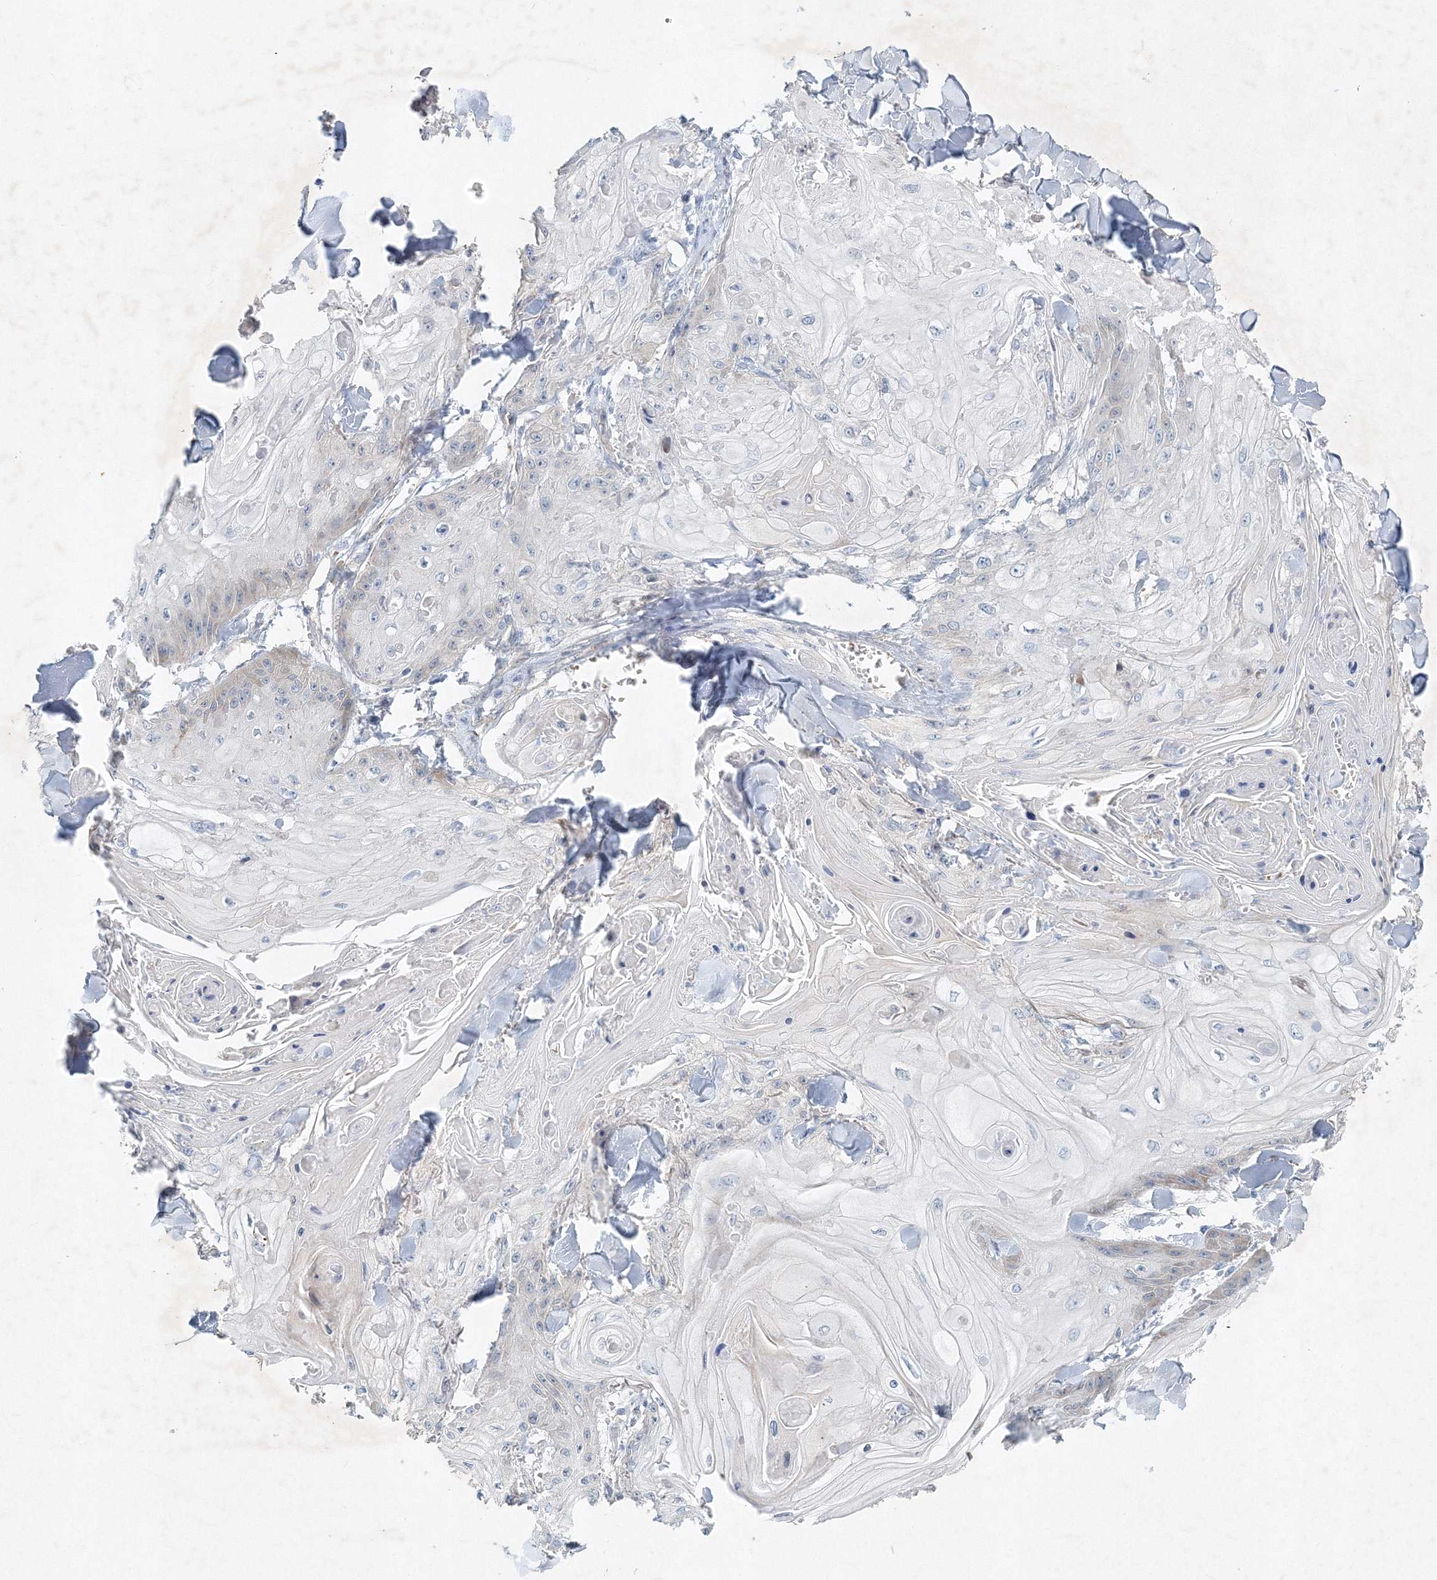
{"staining": {"intensity": "negative", "quantity": "none", "location": "none"}, "tissue": "skin cancer", "cell_type": "Tumor cells", "image_type": "cancer", "snomed": [{"axis": "morphology", "description": "Squamous cell carcinoma, NOS"}, {"axis": "topography", "description": "Skin"}], "caption": "IHC photomicrograph of skin cancer stained for a protein (brown), which demonstrates no positivity in tumor cells.", "gene": "SH3BP5", "patient": {"sex": "male", "age": 74}}